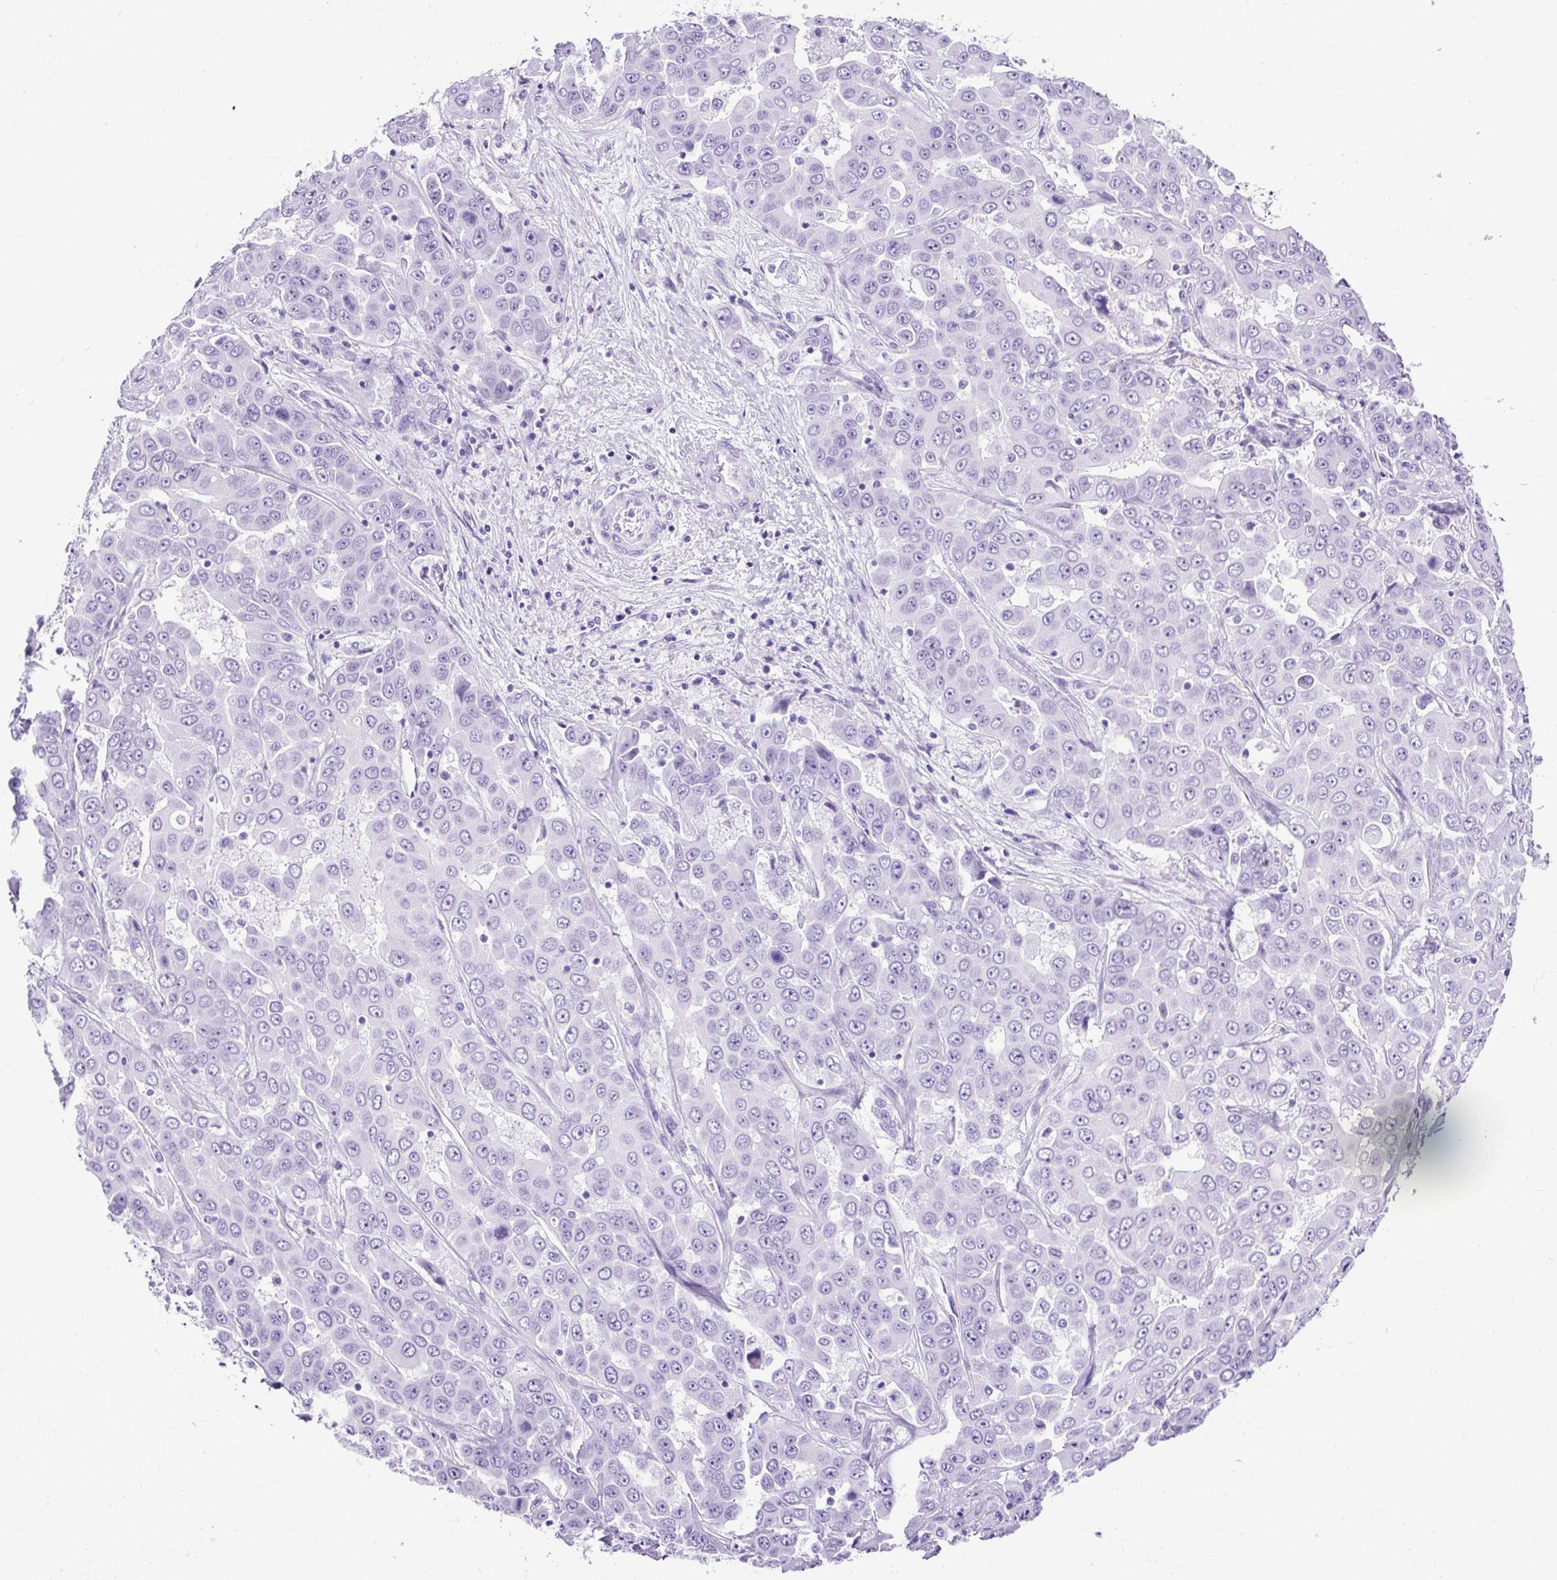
{"staining": {"intensity": "negative", "quantity": "none", "location": "none"}, "tissue": "liver cancer", "cell_type": "Tumor cells", "image_type": "cancer", "snomed": [{"axis": "morphology", "description": "Cholangiocarcinoma"}, {"axis": "topography", "description": "Liver"}], "caption": "This image is of liver cancer (cholangiocarcinoma) stained with IHC to label a protein in brown with the nuclei are counter-stained blue. There is no expression in tumor cells.", "gene": "CEL", "patient": {"sex": "female", "age": 52}}